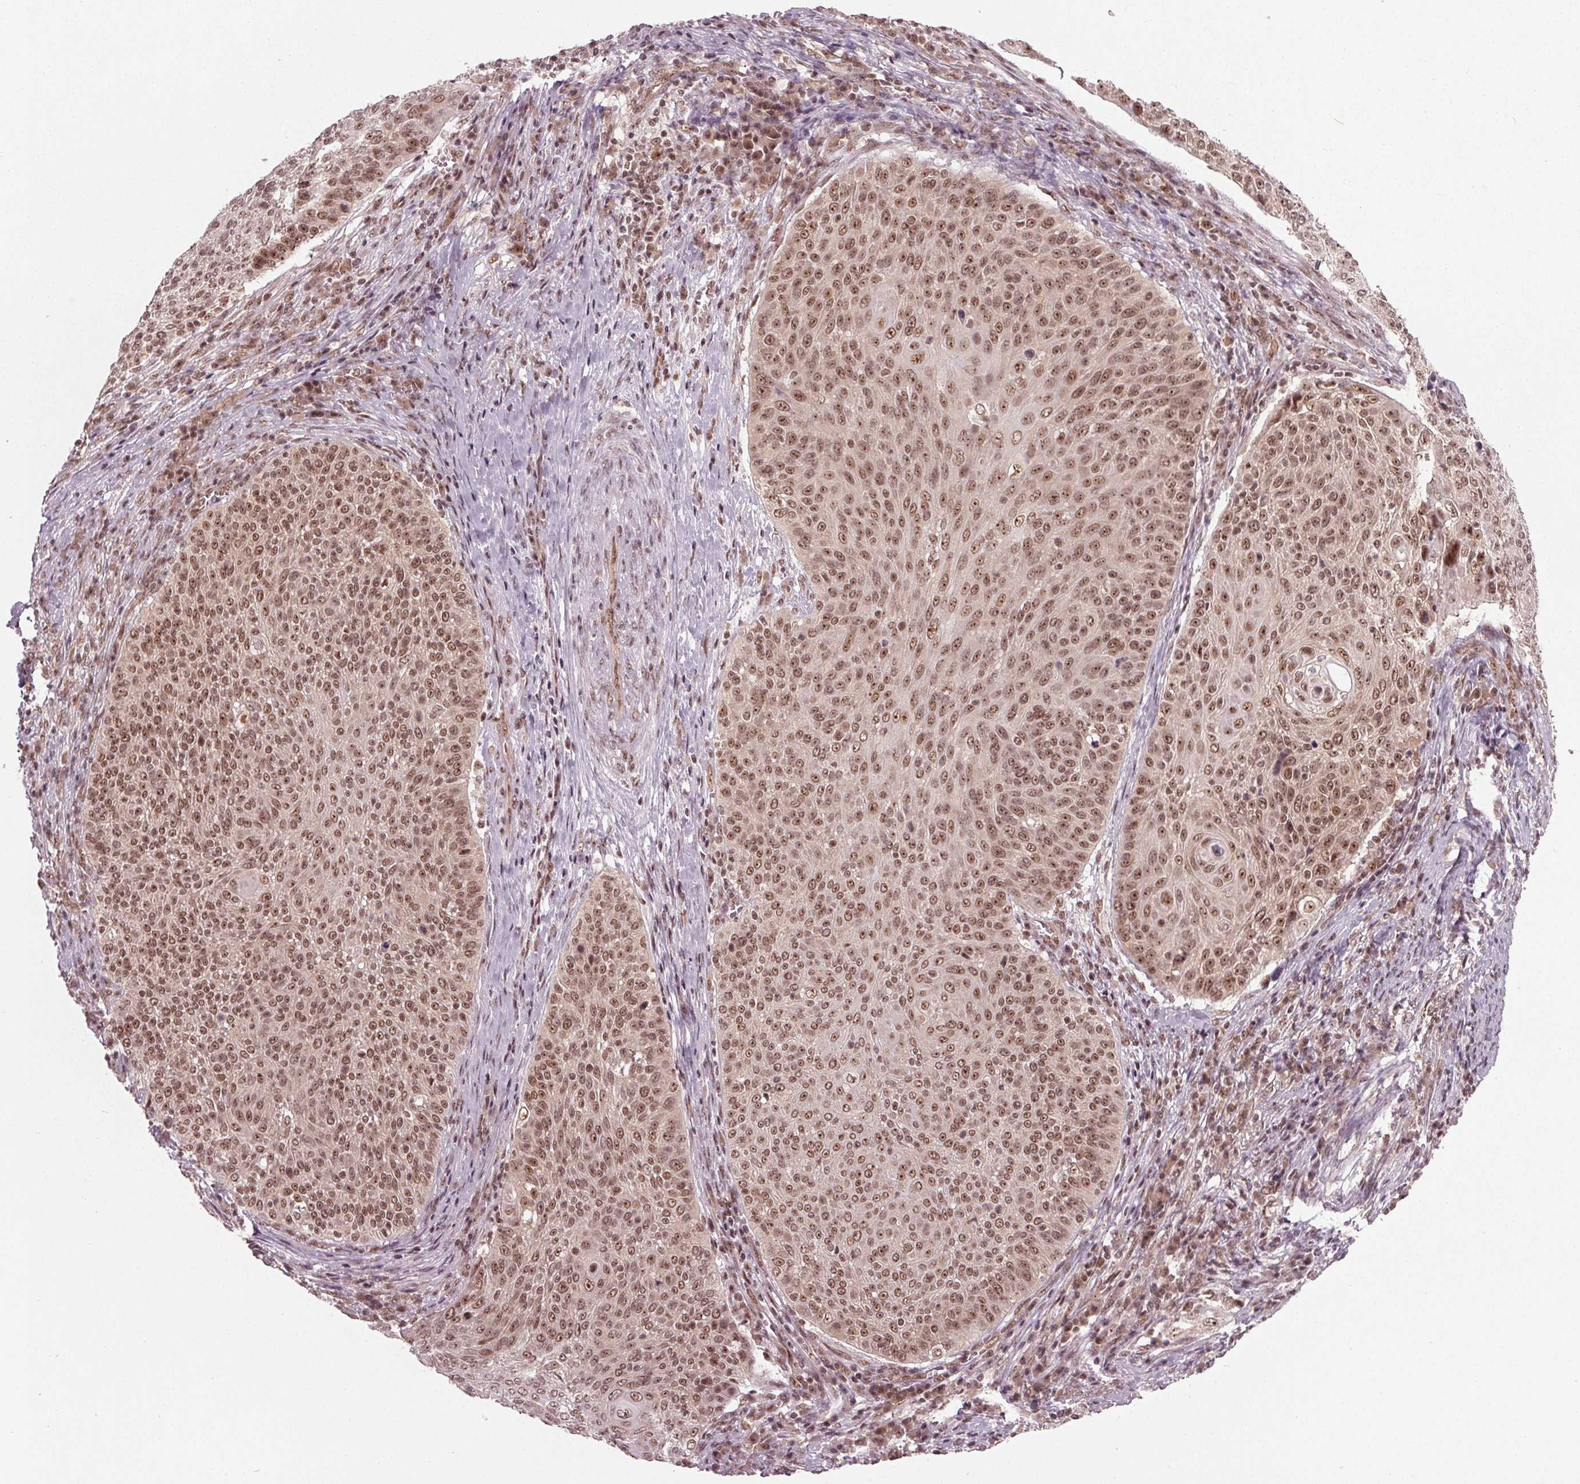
{"staining": {"intensity": "moderate", "quantity": ">75%", "location": "nuclear"}, "tissue": "cervical cancer", "cell_type": "Tumor cells", "image_type": "cancer", "snomed": [{"axis": "morphology", "description": "Squamous cell carcinoma, NOS"}, {"axis": "topography", "description": "Cervix"}], "caption": "Cervical cancer stained with a protein marker demonstrates moderate staining in tumor cells.", "gene": "DDX41", "patient": {"sex": "female", "age": 31}}